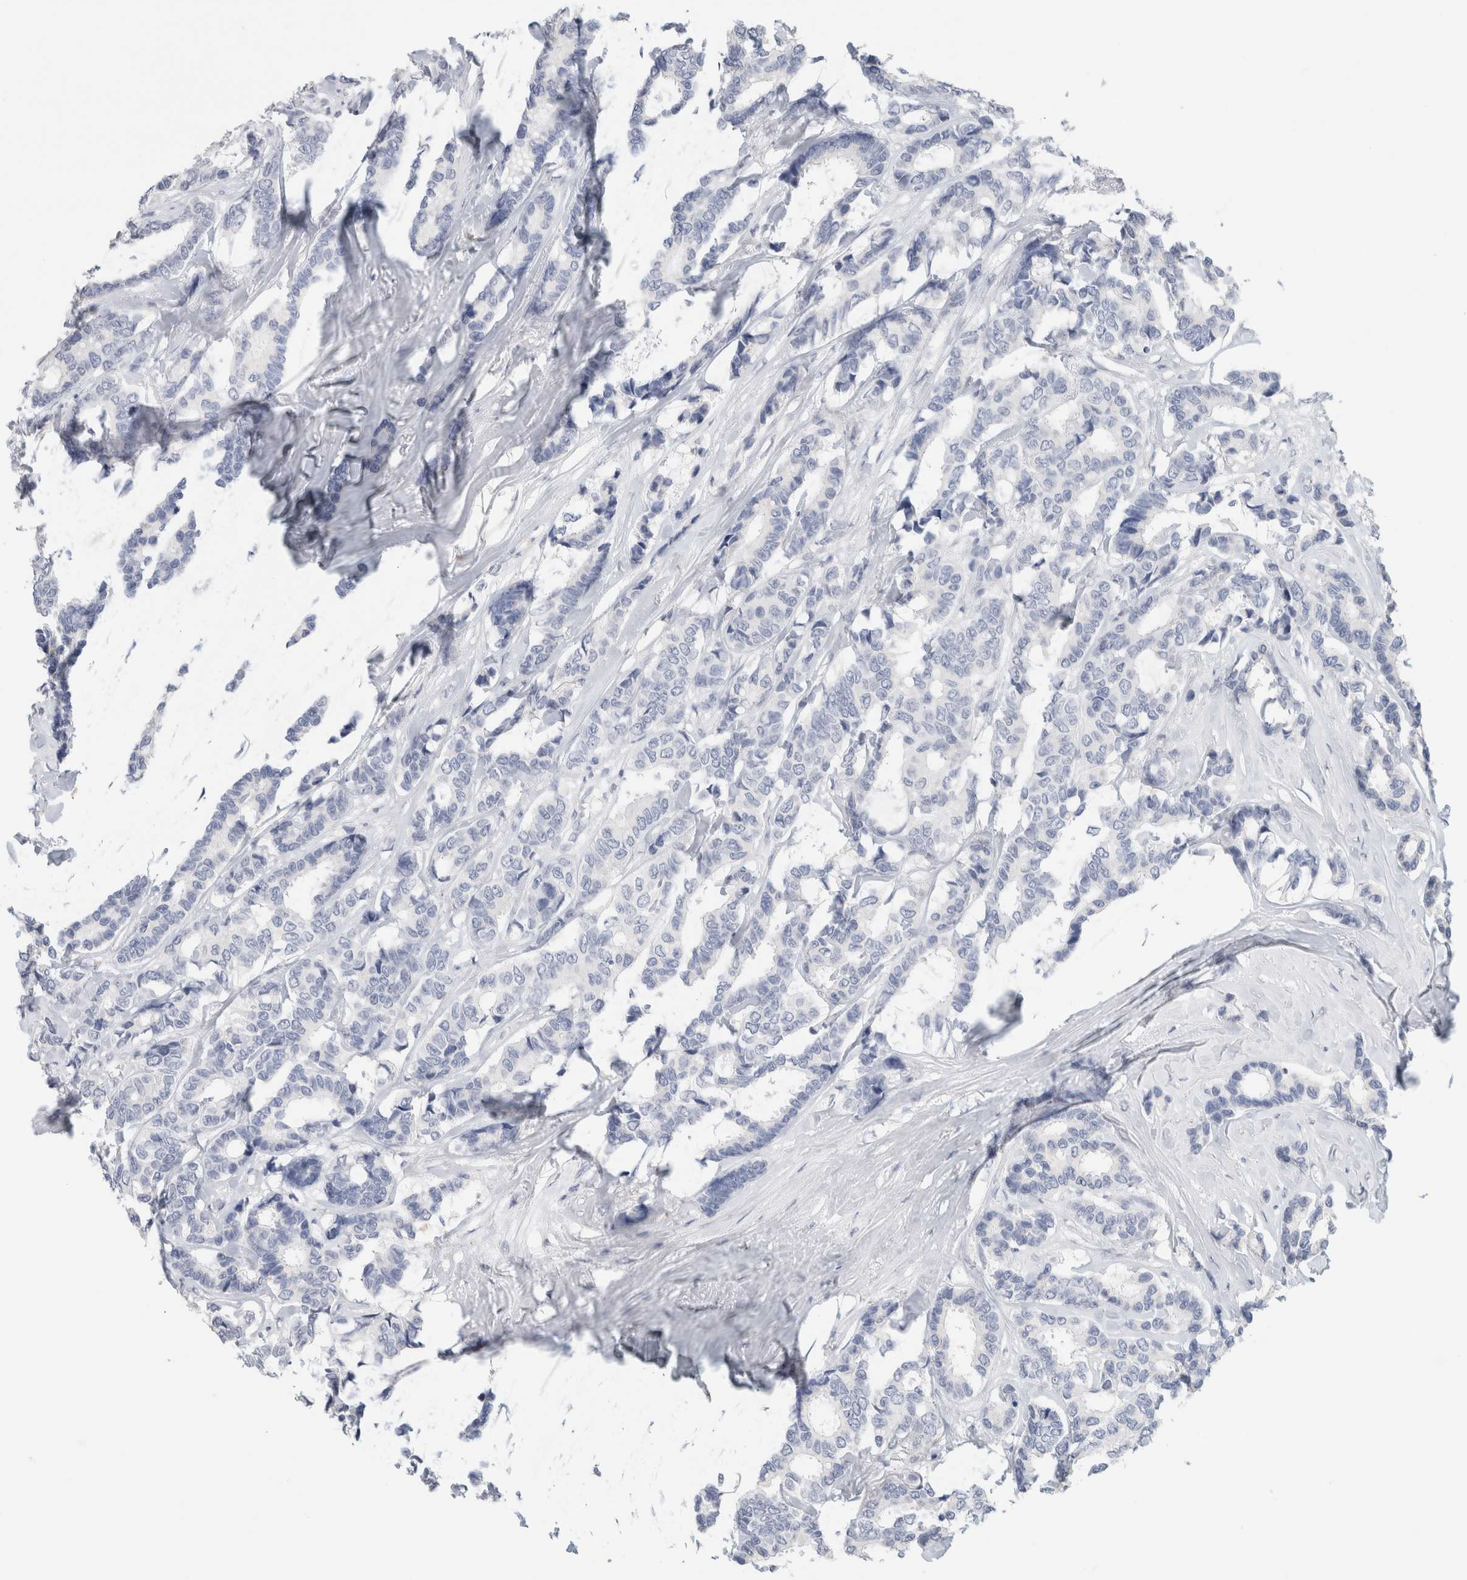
{"staining": {"intensity": "negative", "quantity": "none", "location": "none"}, "tissue": "breast cancer", "cell_type": "Tumor cells", "image_type": "cancer", "snomed": [{"axis": "morphology", "description": "Duct carcinoma"}, {"axis": "topography", "description": "Breast"}], "caption": "Immunohistochemistry (IHC) image of human breast cancer stained for a protein (brown), which demonstrates no positivity in tumor cells.", "gene": "BCAN", "patient": {"sex": "female", "age": 87}}